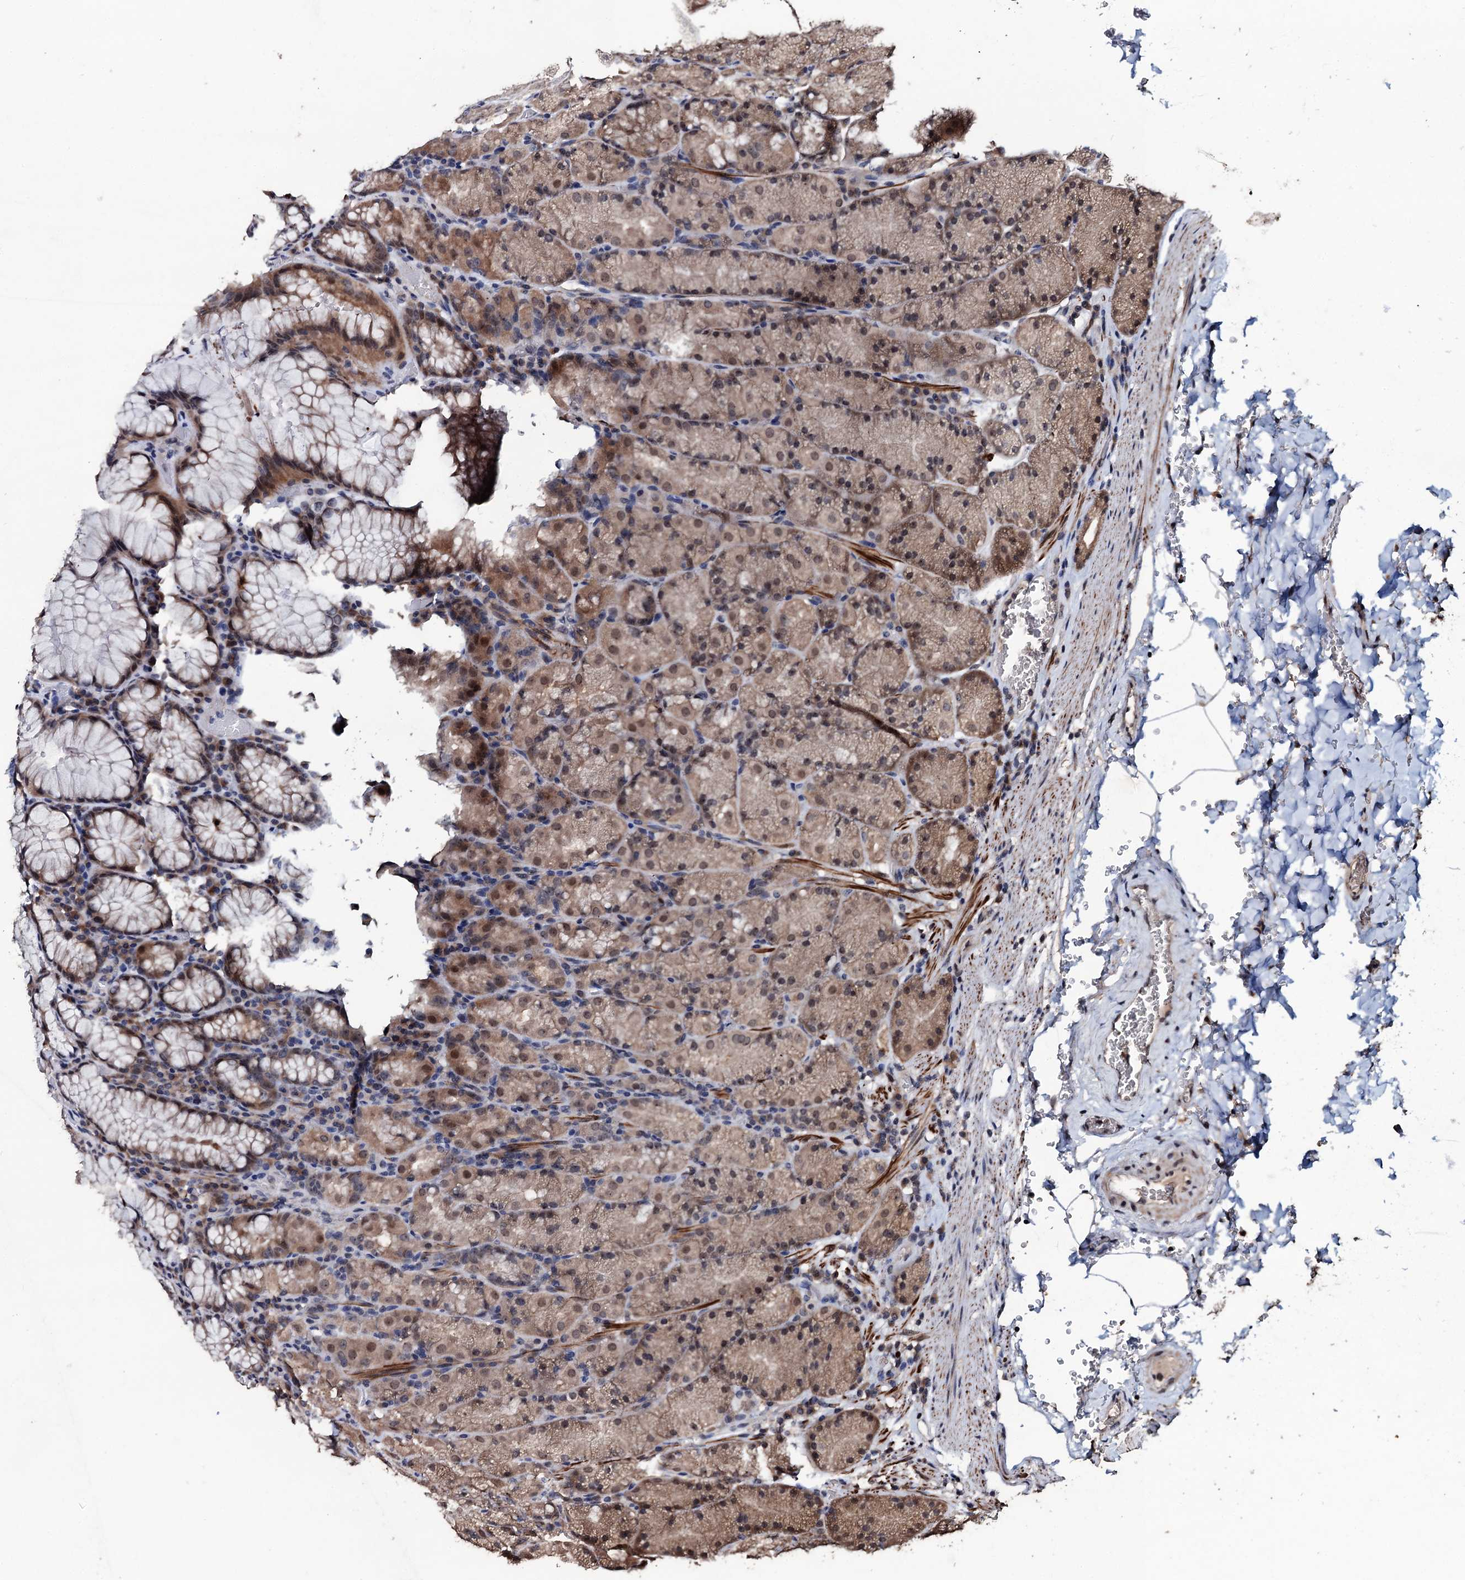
{"staining": {"intensity": "moderate", "quantity": ">75%", "location": "cytoplasmic/membranous,nuclear"}, "tissue": "stomach", "cell_type": "Glandular cells", "image_type": "normal", "snomed": [{"axis": "morphology", "description": "Normal tissue, NOS"}, {"axis": "topography", "description": "Stomach, upper"}, {"axis": "topography", "description": "Stomach, lower"}], "caption": "A photomicrograph of stomach stained for a protein demonstrates moderate cytoplasmic/membranous,nuclear brown staining in glandular cells.", "gene": "SUPT7L", "patient": {"sex": "male", "age": 80}}